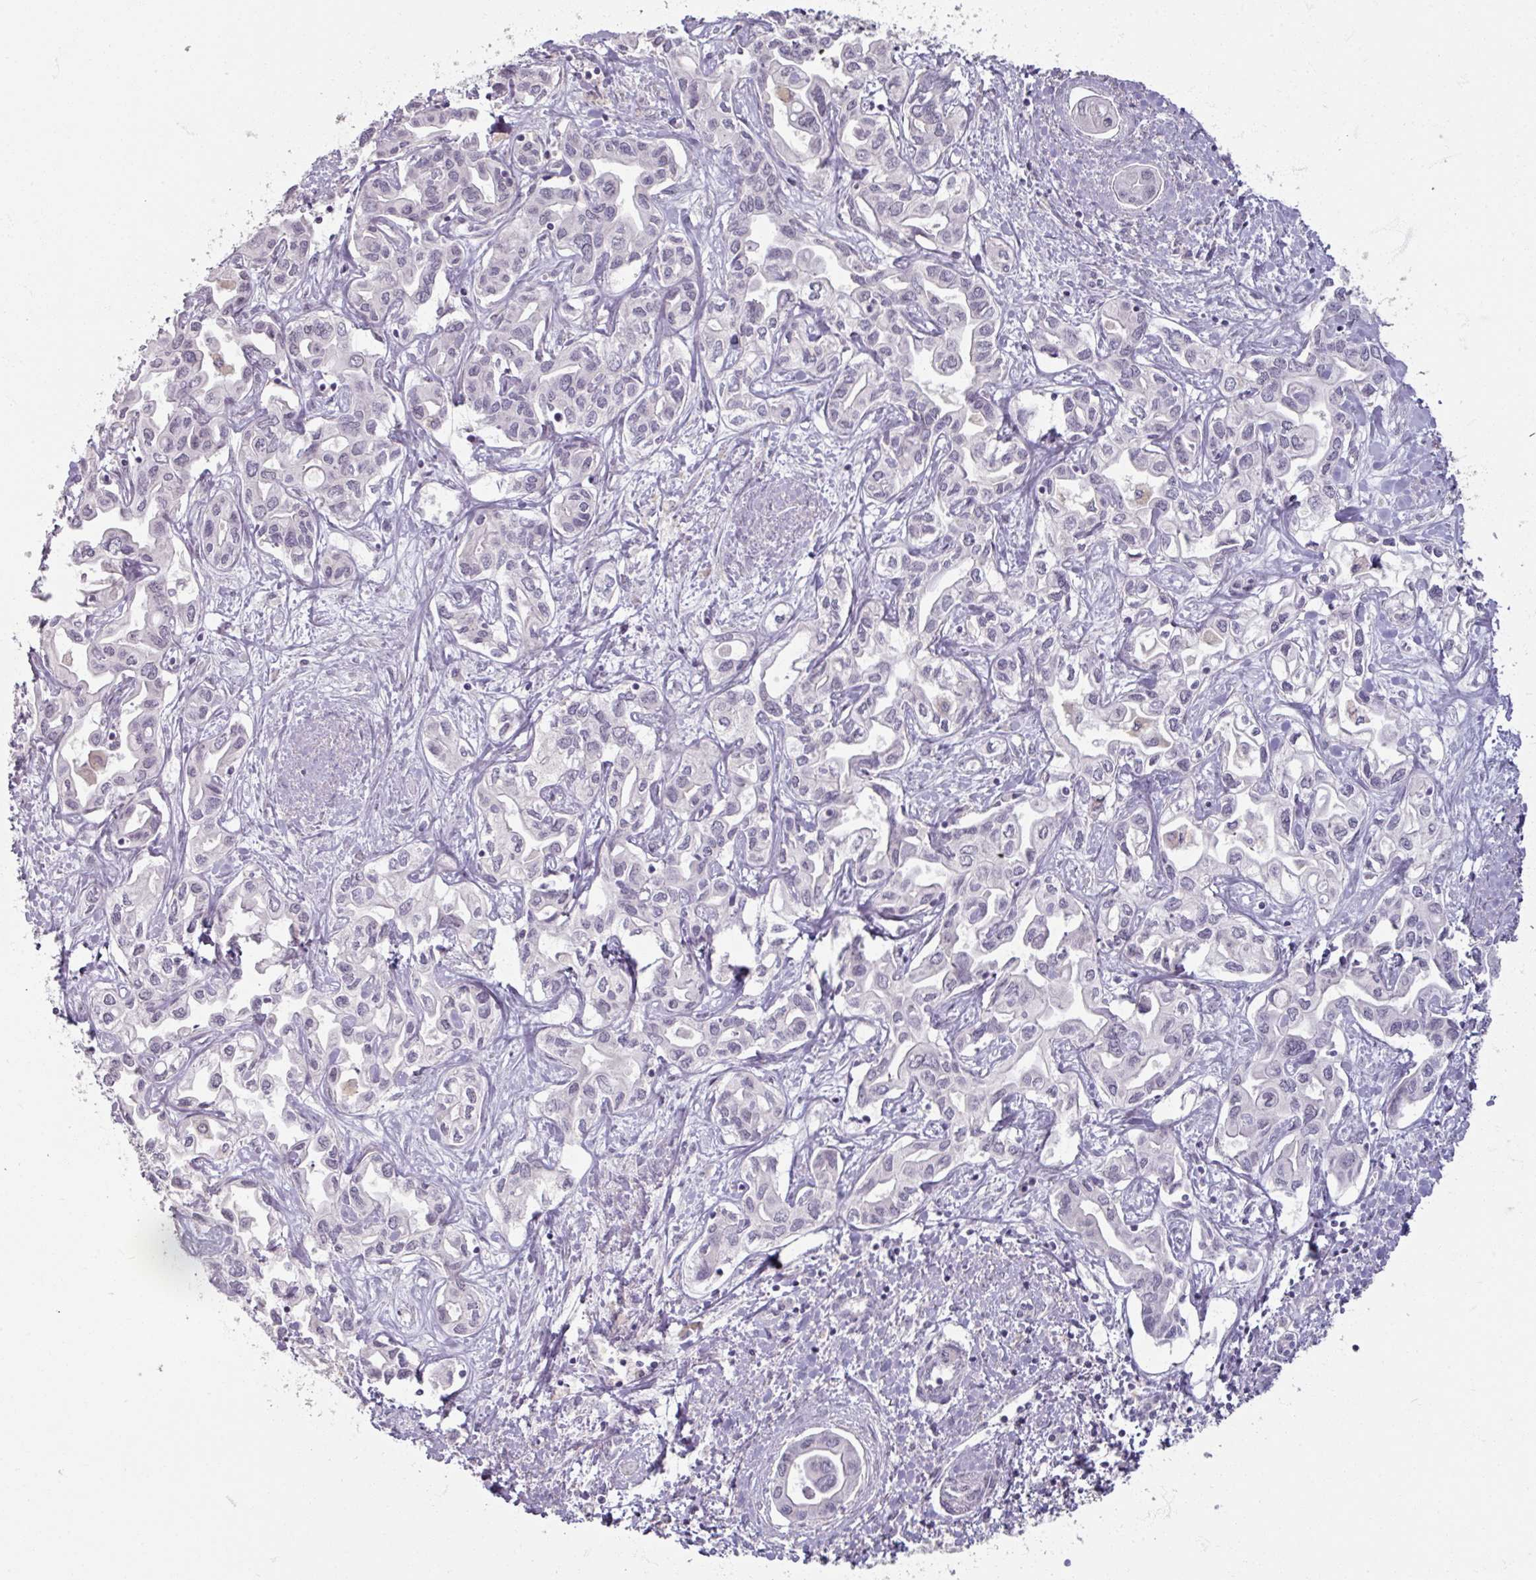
{"staining": {"intensity": "negative", "quantity": "none", "location": "none"}, "tissue": "liver cancer", "cell_type": "Tumor cells", "image_type": "cancer", "snomed": [{"axis": "morphology", "description": "Cholangiocarcinoma"}, {"axis": "topography", "description": "Liver"}], "caption": "The micrograph exhibits no significant expression in tumor cells of liver cancer (cholangiocarcinoma).", "gene": "SOX11", "patient": {"sex": "female", "age": 64}}